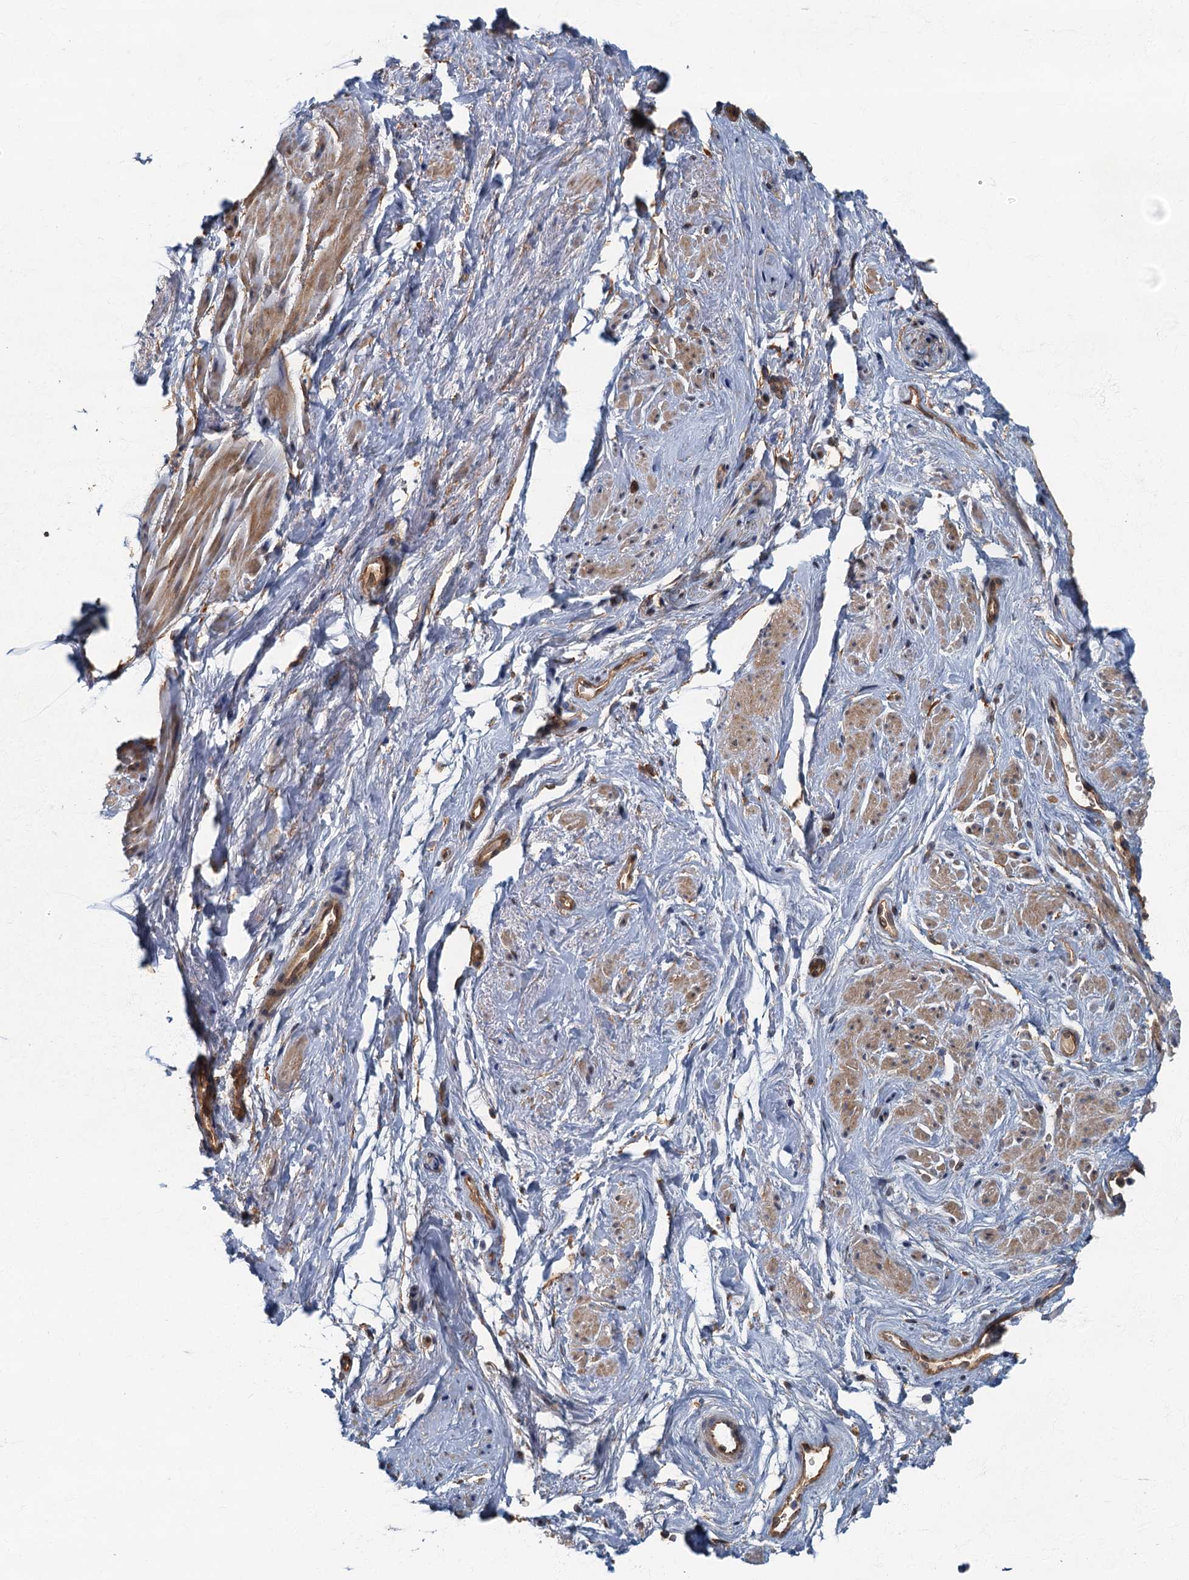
{"staining": {"intensity": "moderate", "quantity": "25%-75%", "location": "cytoplasmic/membranous"}, "tissue": "smooth muscle", "cell_type": "Smooth muscle cells", "image_type": "normal", "snomed": [{"axis": "morphology", "description": "Normal tissue, NOS"}, {"axis": "topography", "description": "Smooth muscle"}, {"axis": "topography", "description": "Peripheral nerve tissue"}], "caption": "Immunohistochemistry image of unremarkable smooth muscle stained for a protein (brown), which reveals medium levels of moderate cytoplasmic/membranous staining in approximately 25%-75% of smooth muscle cells.", "gene": "CKAP2L", "patient": {"sex": "male", "age": 69}}